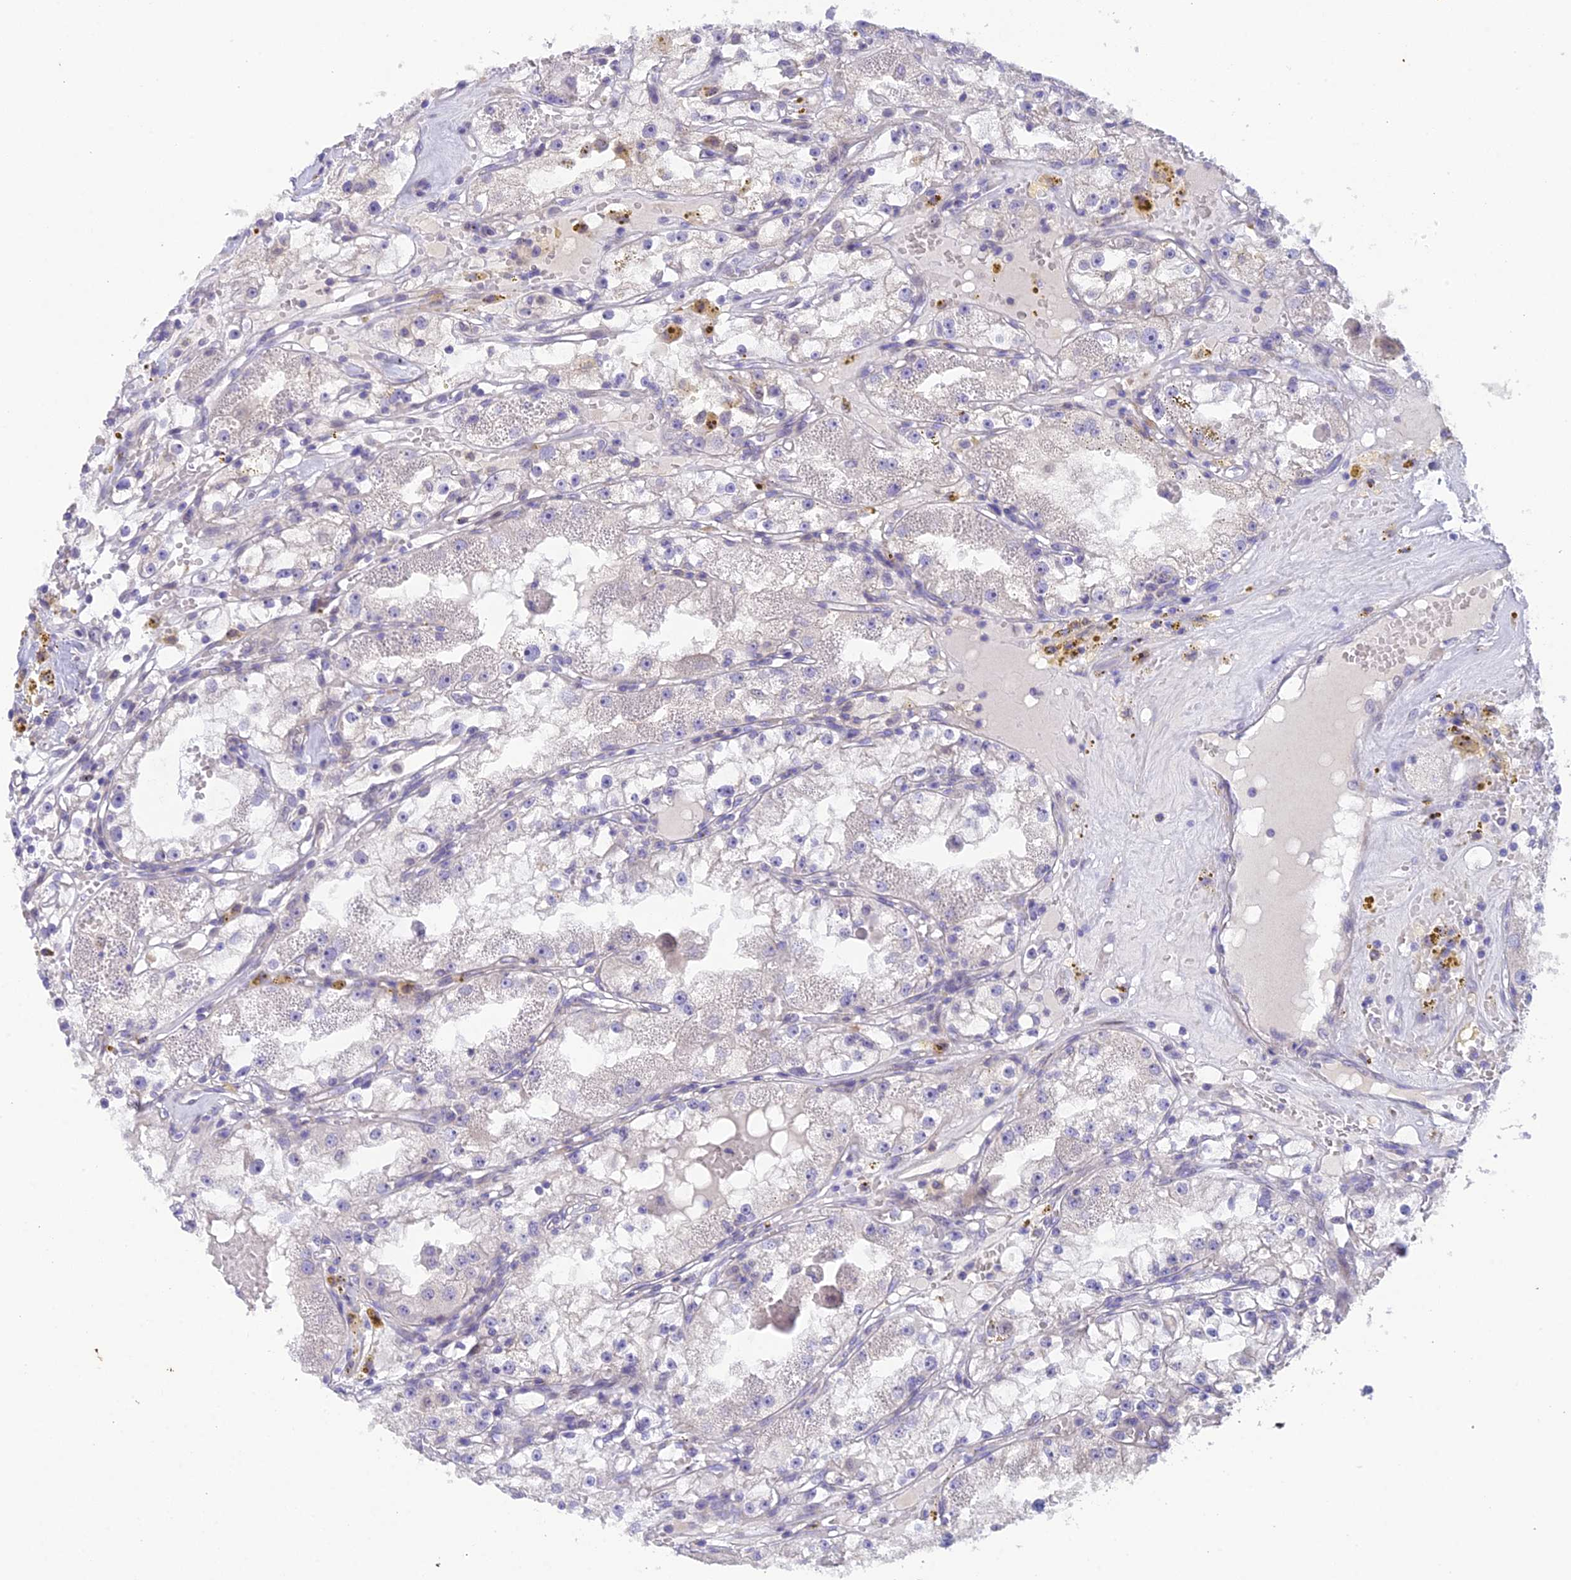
{"staining": {"intensity": "negative", "quantity": "none", "location": "none"}, "tissue": "renal cancer", "cell_type": "Tumor cells", "image_type": "cancer", "snomed": [{"axis": "morphology", "description": "Adenocarcinoma, NOS"}, {"axis": "topography", "description": "Kidney"}], "caption": "High magnification brightfield microscopy of renal cancer stained with DAB (3,3'-diaminobenzidine) (brown) and counterstained with hematoxylin (blue): tumor cells show no significant expression.", "gene": "BMT2", "patient": {"sex": "male", "age": 56}}